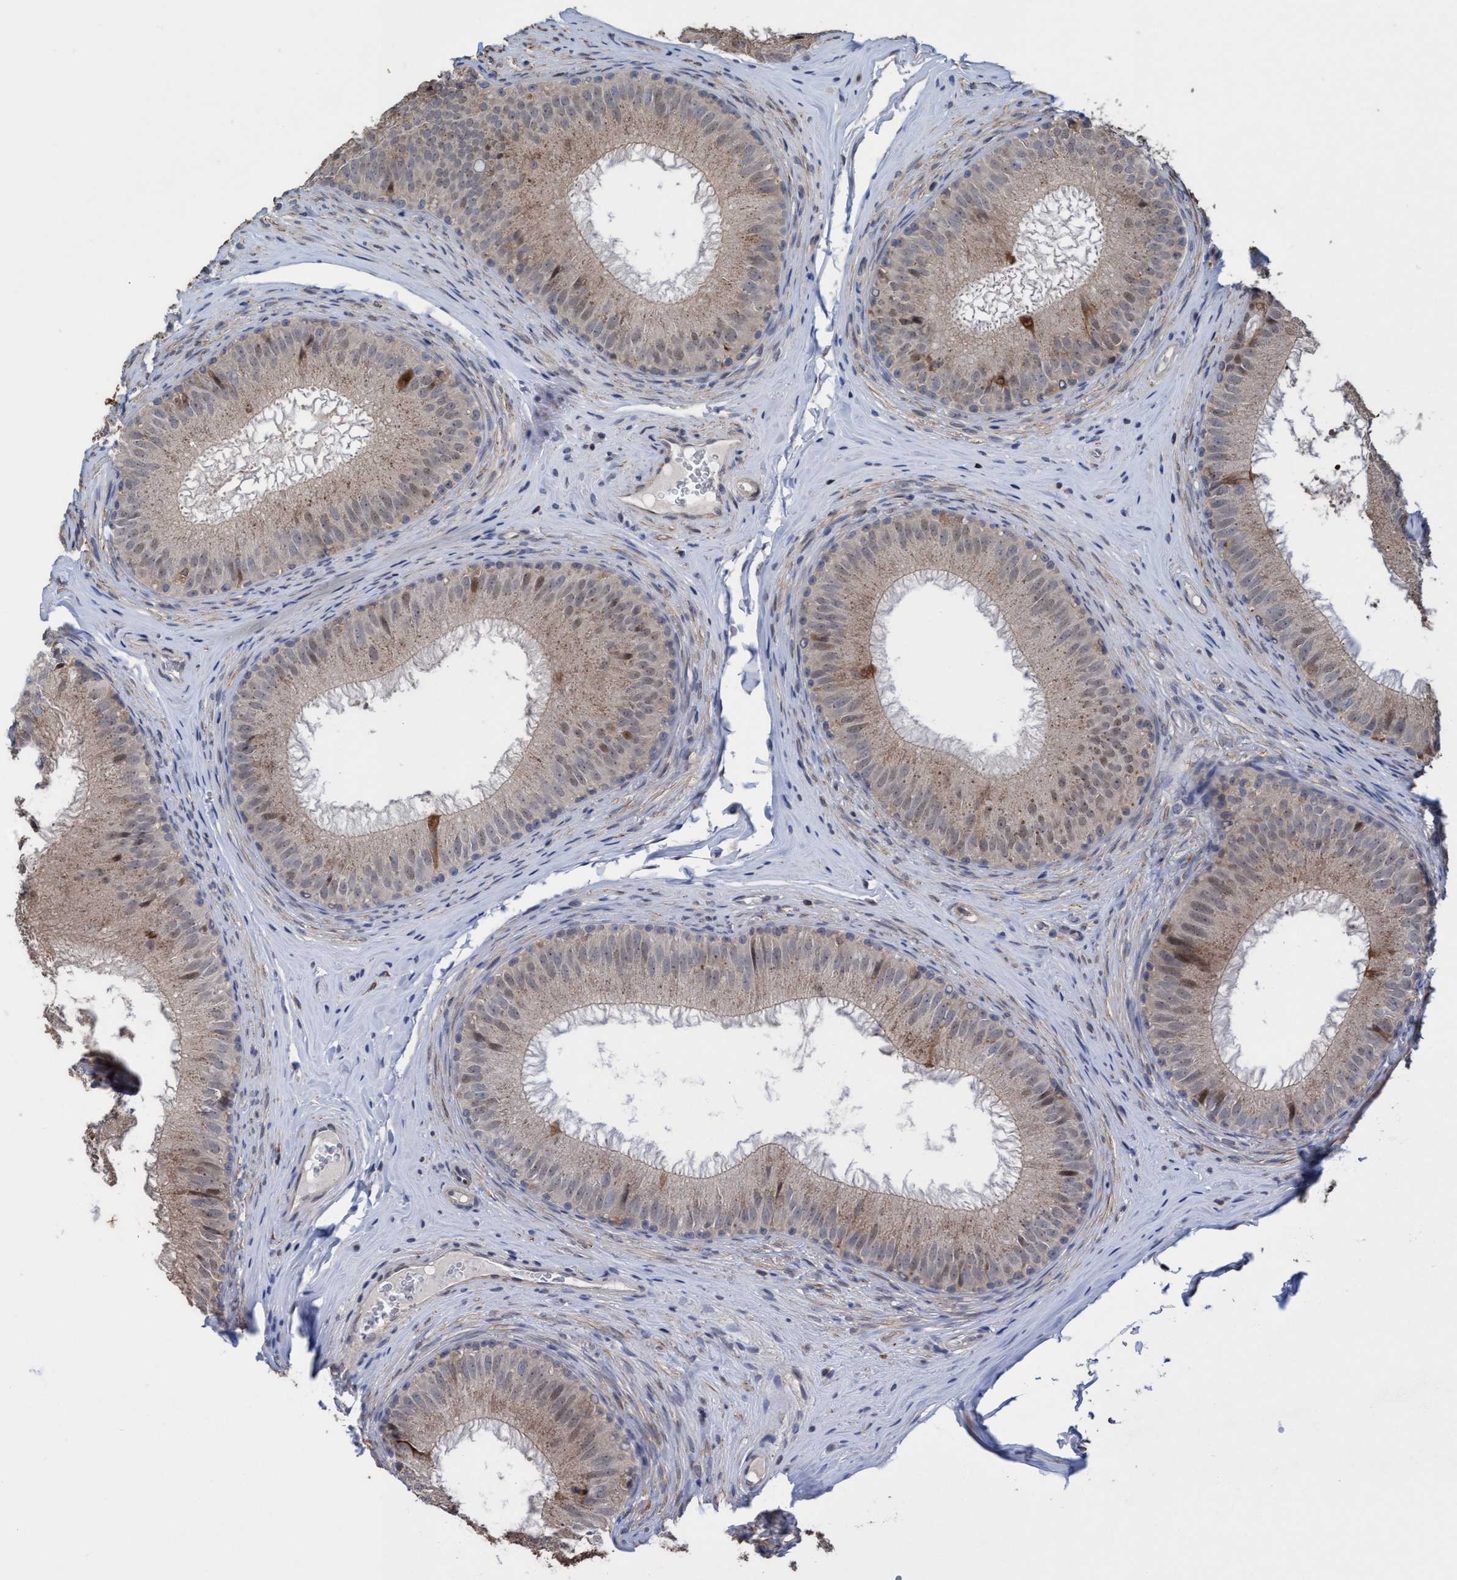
{"staining": {"intensity": "moderate", "quantity": "<25%", "location": "cytoplasmic/membranous,nuclear"}, "tissue": "epididymis", "cell_type": "Glandular cells", "image_type": "normal", "snomed": [{"axis": "morphology", "description": "Normal tissue, NOS"}, {"axis": "topography", "description": "Epididymis"}], "caption": "Brown immunohistochemical staining in unremarkable epididymis displays moderate cytoplasmic/membranous,nuclear positivity in about <25% of glandular cells.", "gene": "SLBP", "patient": {"sex": "male", "age": 32}}